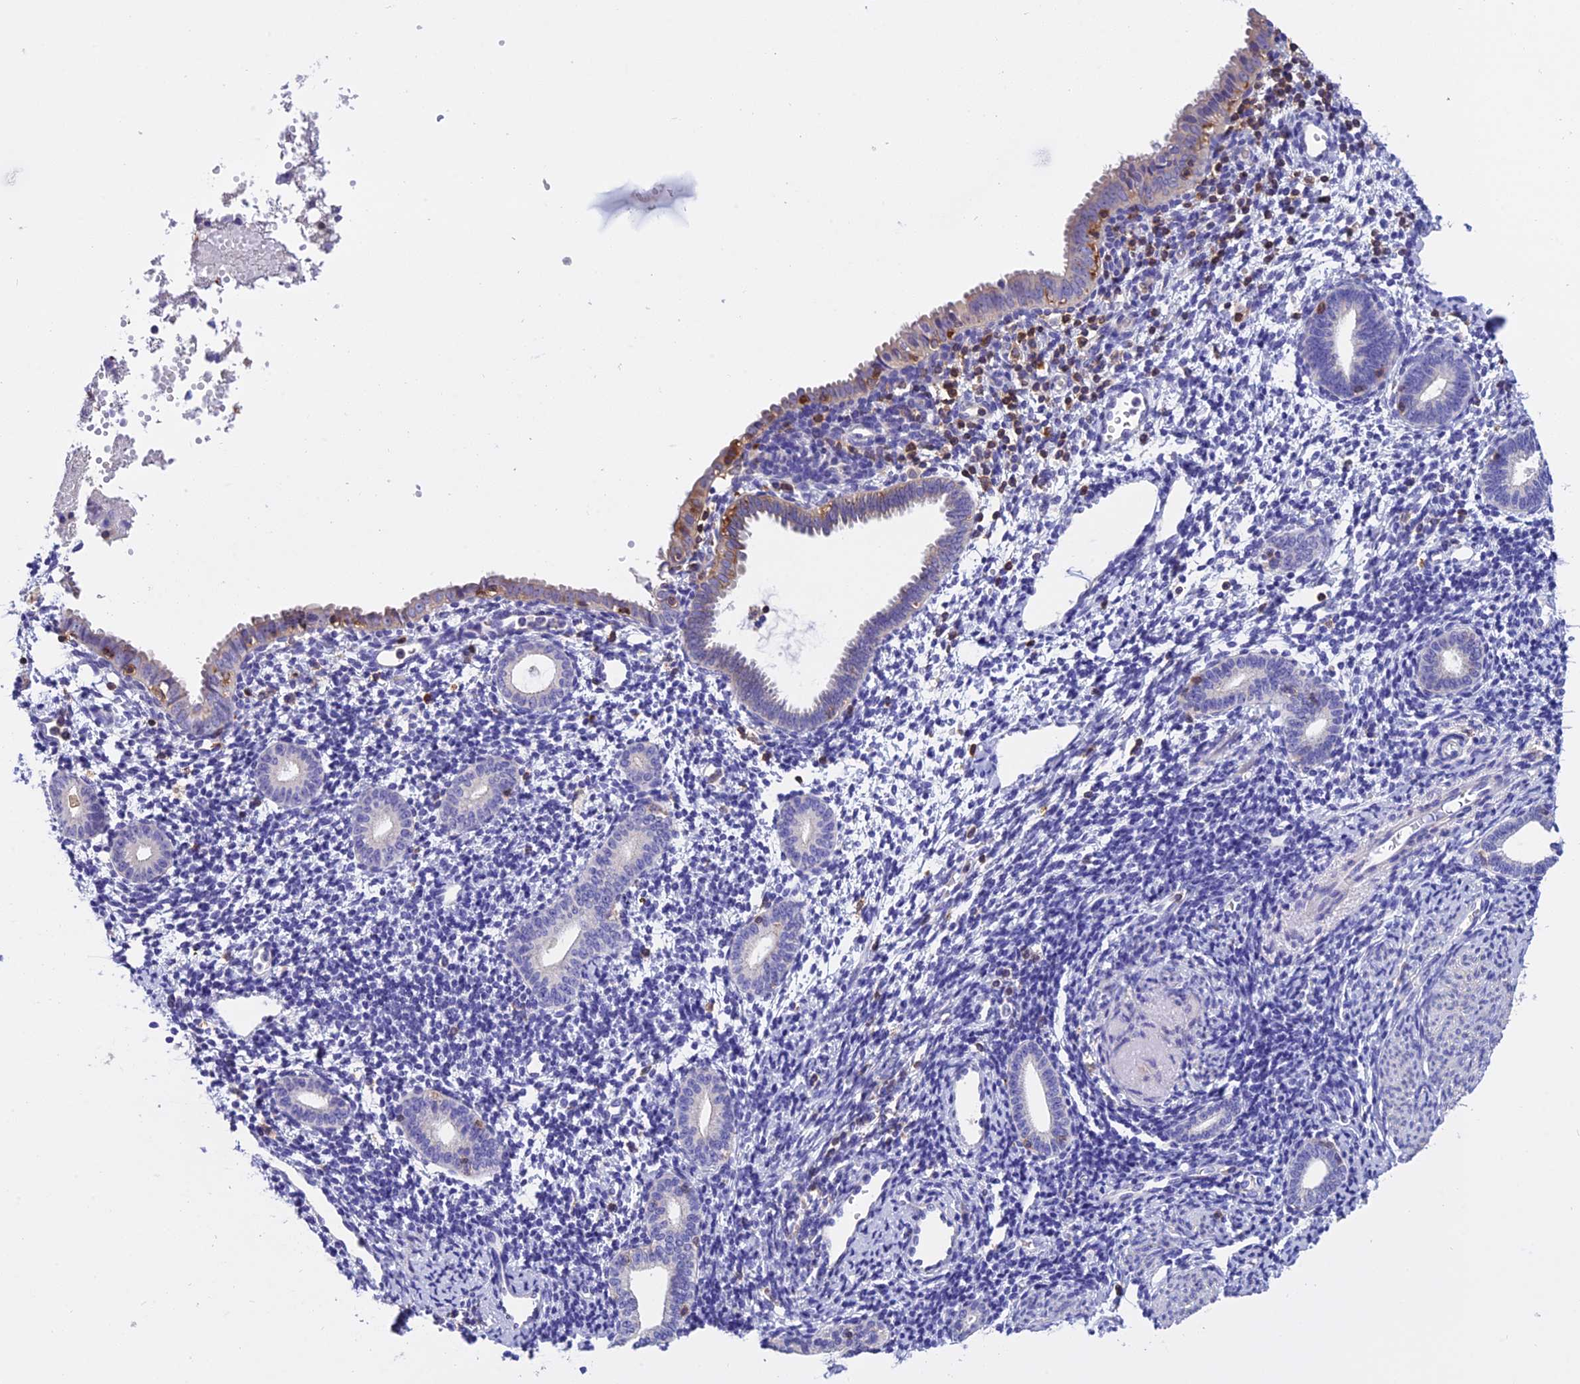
{"staining": {"intensity": "negative", "quantity": "none", "location": "none"}, "tissue": "endometrium", "cell_type": "Cells in endometrial stroma", "image_type": "normal", "snomed": [{"axis": "morphology", "description": "Normal tissue, NOS"}, {"axis": "topography", "description": "Endometrium"}], "caption": "This is a image of immunohistochemistry (IHC) staining of unremarkable endometrium, which shows no staining in cells in endometrial stroma. (DAB immunohistochemistry visualized using brightfield microscopy, high magnification).", "gene": "LPXN", "patient": {"sex": "female", "age": 56}}